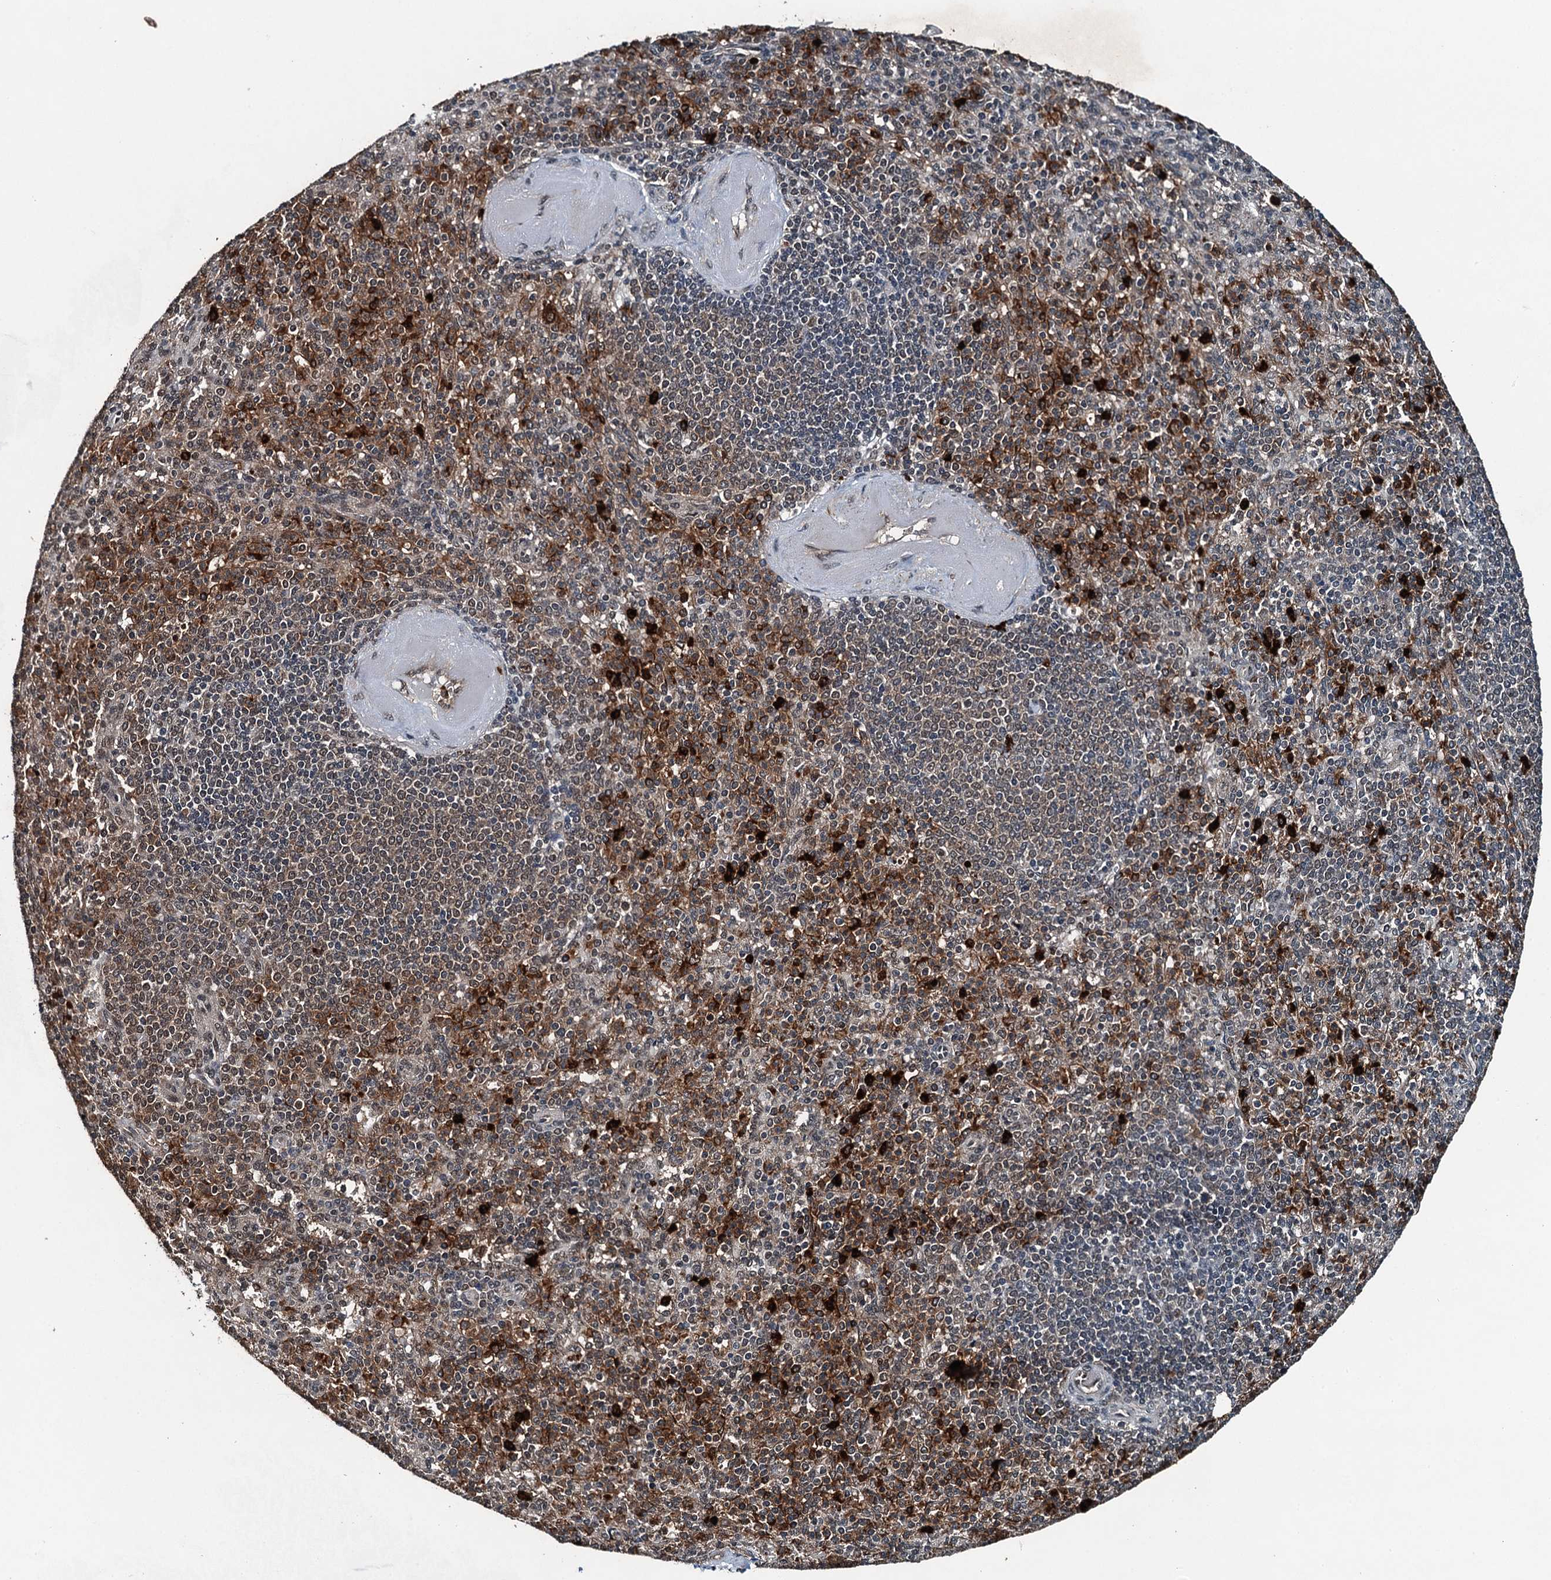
{"staining": {"intensity": "moderate", "quantity": "<25%", "location": "cytoplasmic/membranous"}, "tissue": "spleen", "cell_type": "Cells in red pulp", "image_type": "normal", "snomed": [{"axis": "morphology", "description": "Normal tissue, NOS"}, {"axis": "topography", "description": "Spleen"}], "caption": "Spleen stained with DAB (3,3'-diaminobenzidine) immunohistochemistry (IHC) demonstrates low levels of moderate cytoplasmic/membranous staining in about <25% of cells in red pulp.", "gene": "UBXN6", "patient": {"sex": "female", "age": 74}}